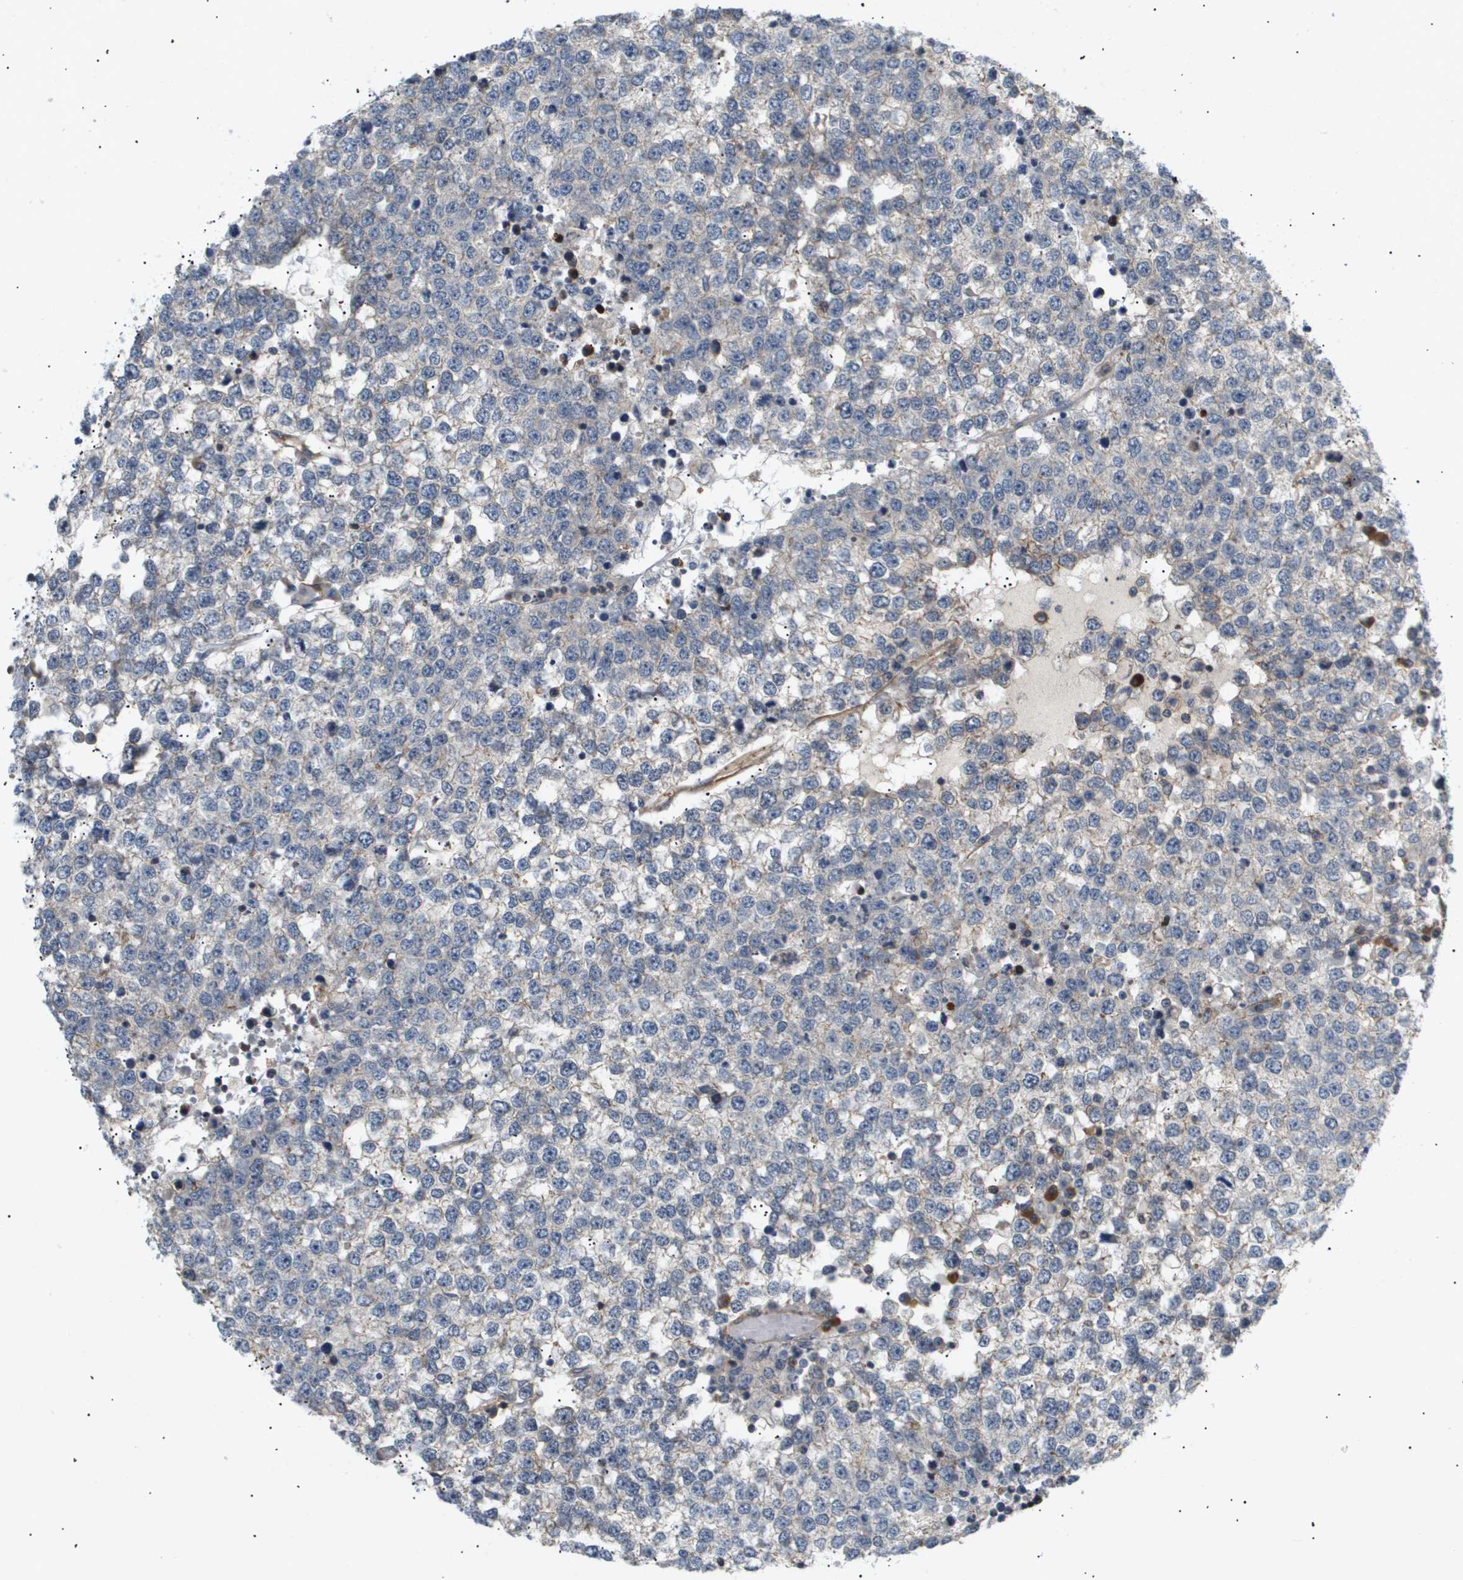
{"staining": {"intensity": "negative", "quantity": "none", "location": "none"}, "tissue": "testis cancer", "cell_type": "Tumor cells", "image_type": "cancer", "snomed": [{"axis": "morphology", "description": "Seminoma, NOS"}, {"axis": "topography", "description": "Testis"}], "caption": "Seminoma (testis) was stained to show a protein in brown. There is no significant positivity in tumor cells. (DAB (3,3'-diaminobenzidine) immunohistochemistry visualized using brightfield microscopy, high magnification).", "gene": "CORO2B", "patient": {"sex": "male", "age": 65}}